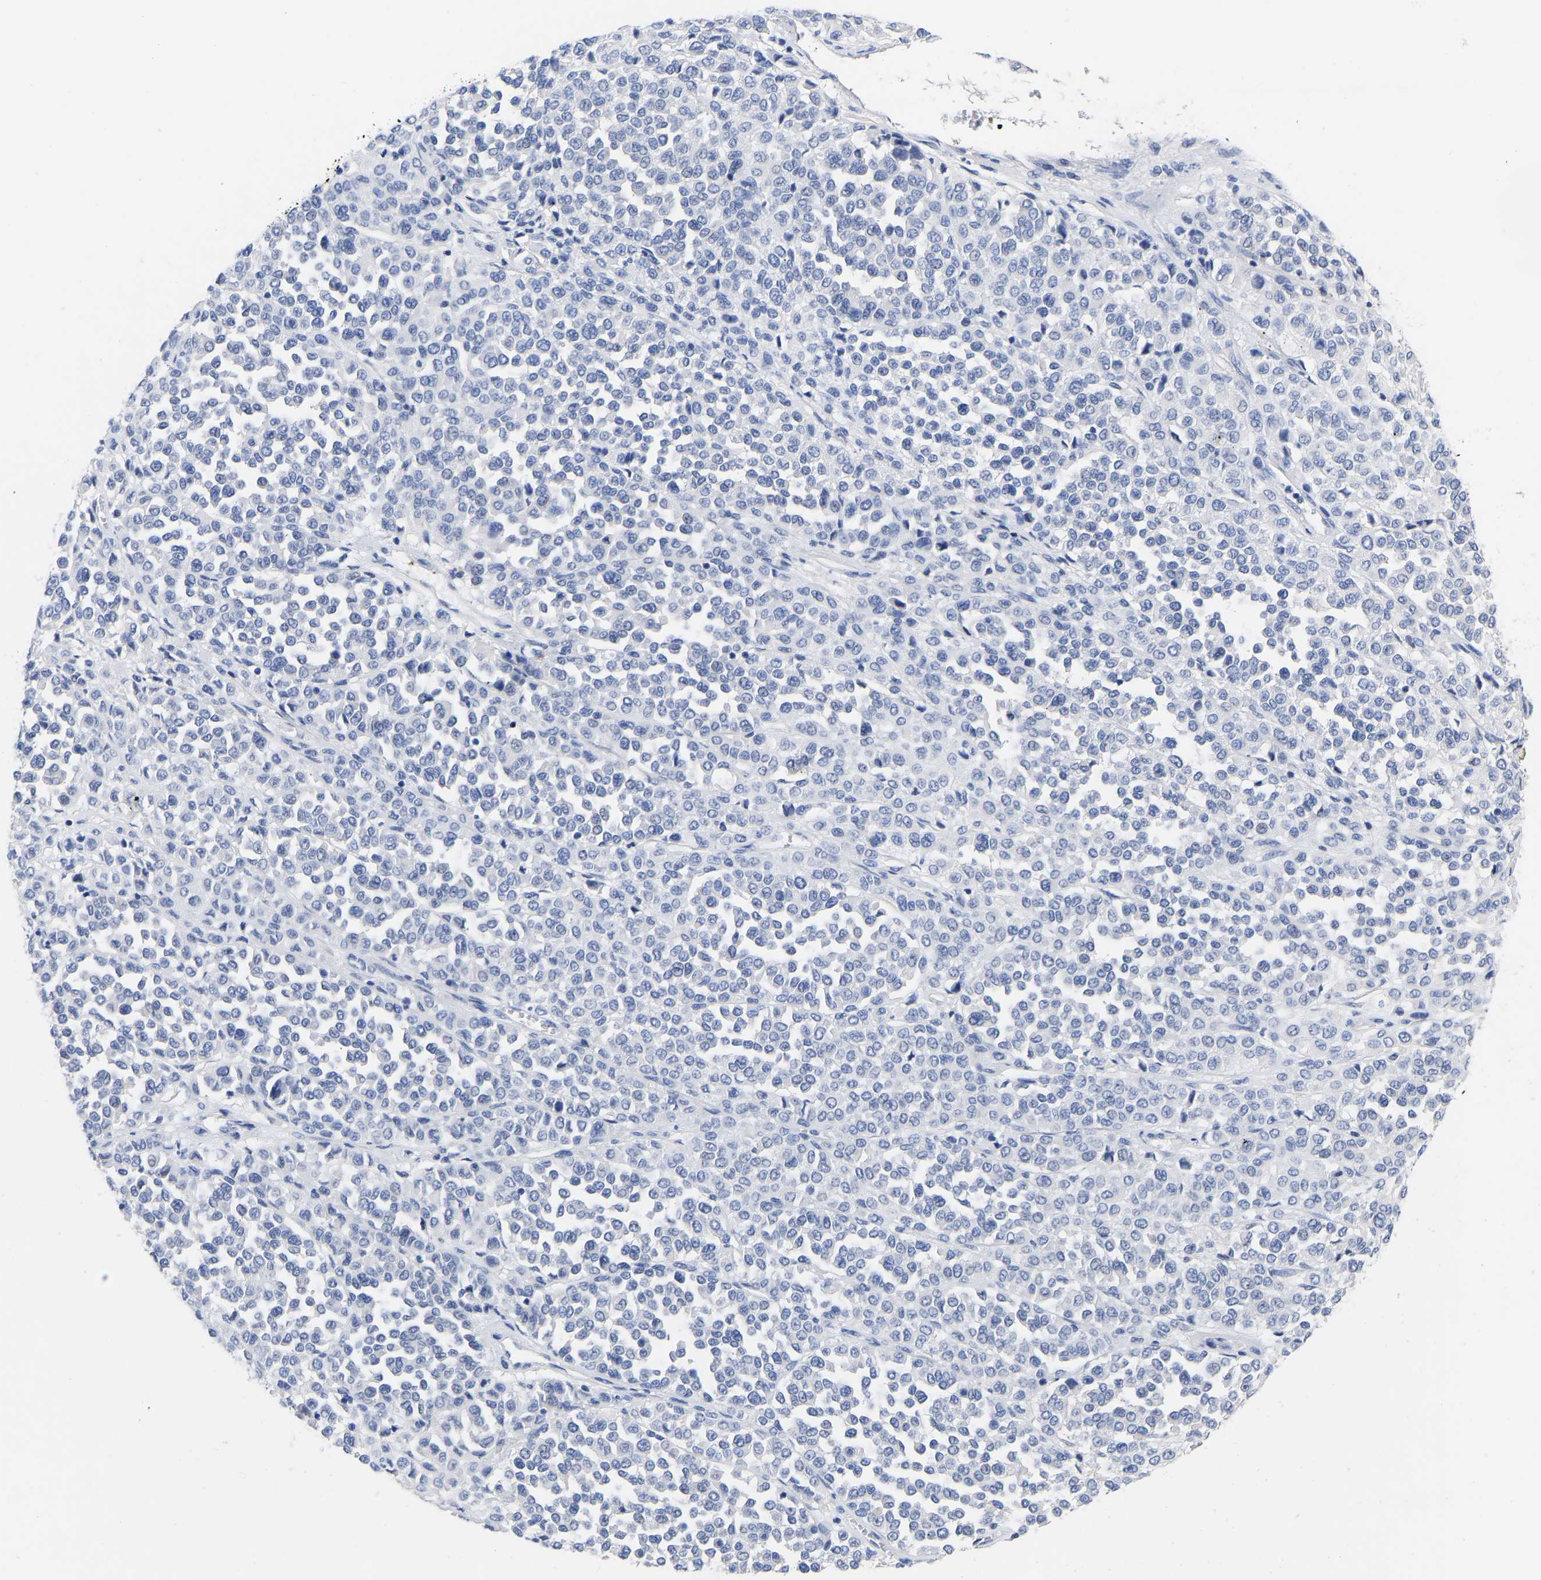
{"staining": {"intensity": "negative", "quantity": "none", "location": "none"}, "tissue": "melanoma", "cell_type": "Tumor cells", "image_type": "cancer", "snomed": [{"axis": "morphology", "description": "Malignant melanoma, Metastatic site"}, {"axis": "topography", "description": "Pancreas"}], "caption": "A photomicrograph of melanoma stained for a protein displays no brown staining in tumor cells.", "gene": "GPA33", "patient": {"sex": "female", "age": 30}}